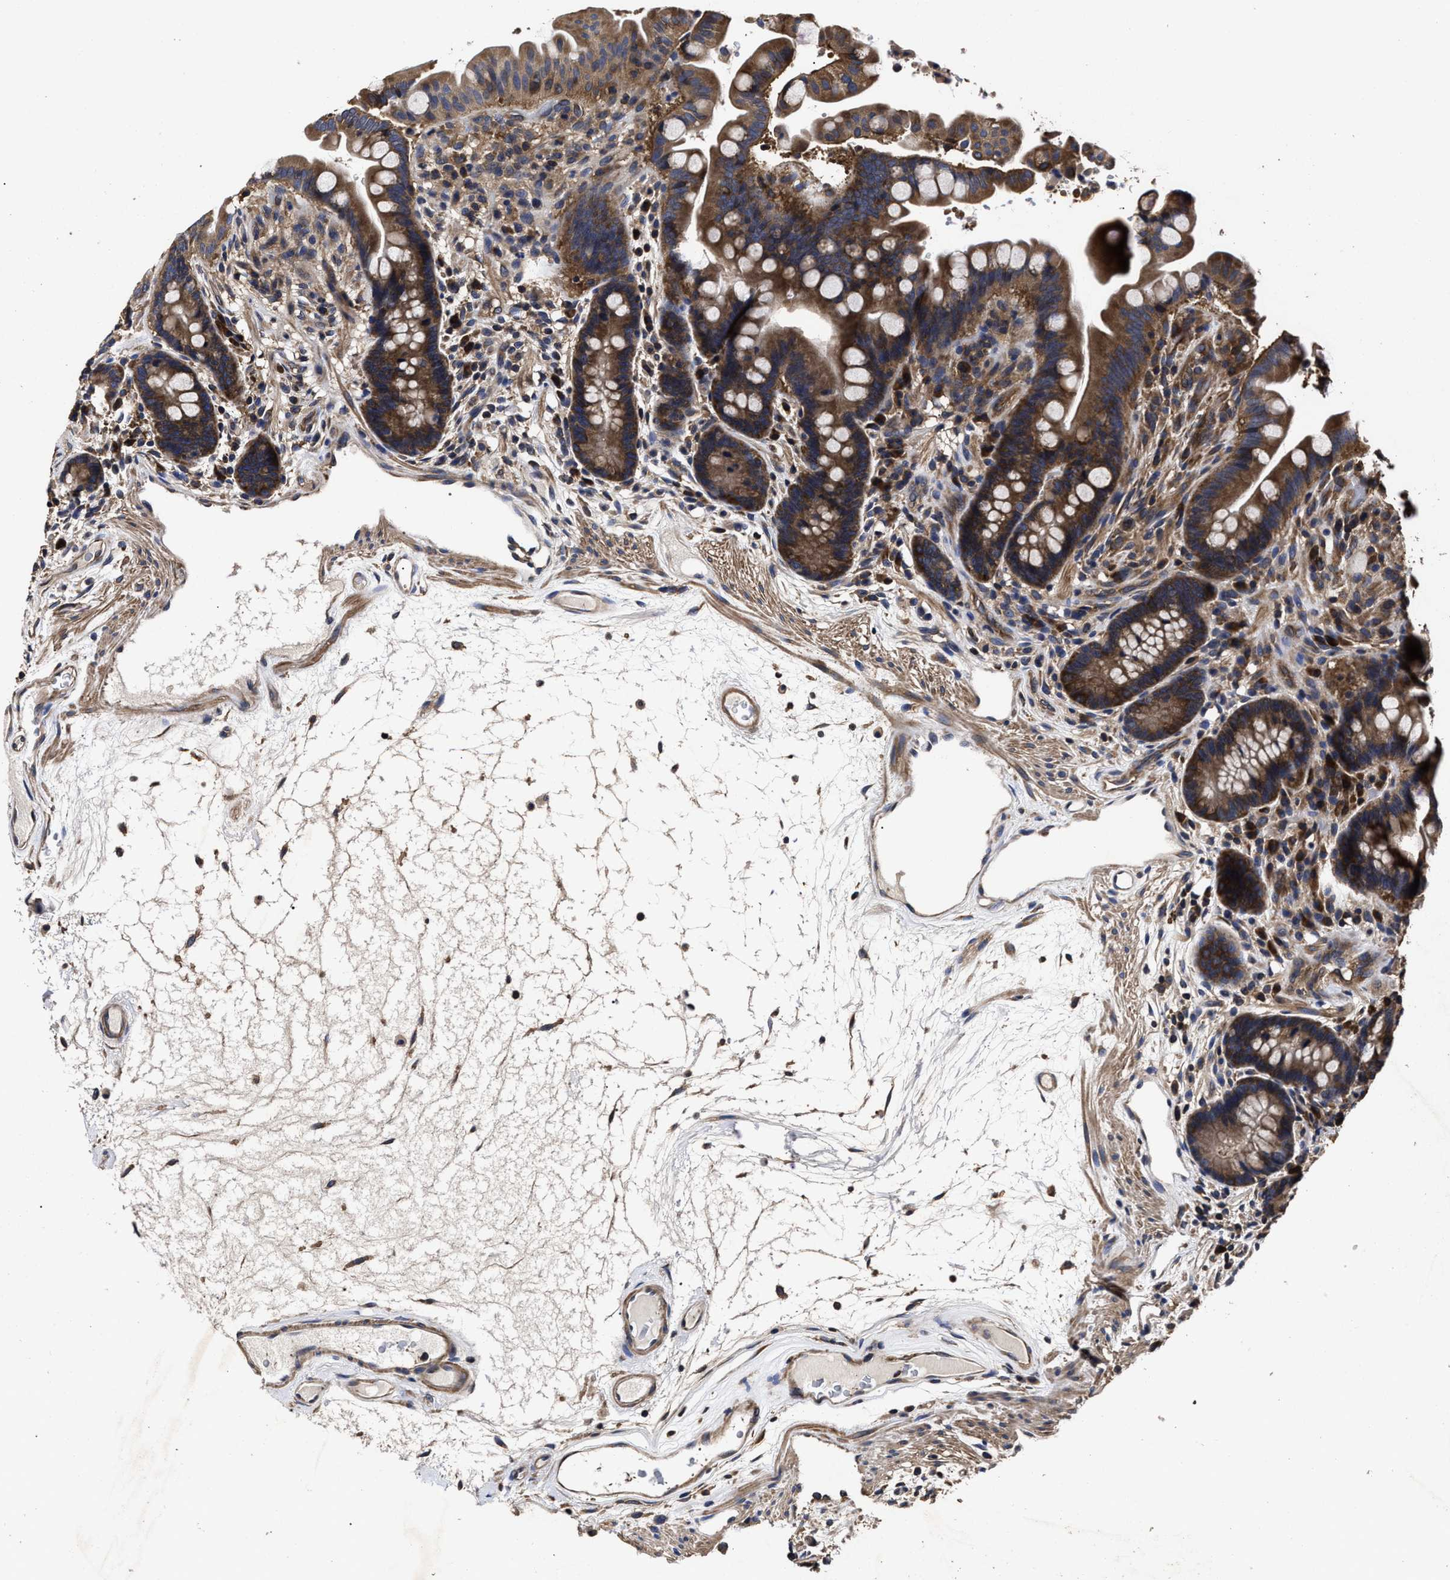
{"staining": {"intensity": "moderate", "quantity": ">75%", "location": "cytoplasmic/membranous"}, "tissue": "colon", "cell_type": "Endothelial cells", "image_type": "normal", "snomed": [{"axis": "morphology", "description": "Normal tissue, NOS"}, {"axis": "topography", "description": "Colon"}], "caption": "High-power microscopy captured an IHC histopathology image of unremarkable colon, revealing moderate cytoplasmic/membranous positivity in about >75% of endothelial cells. The protein is shown in brown color, while the nuclei are stained blue.", "gene": "AVEN", "patient": {"sex": "male", "age": 73}}